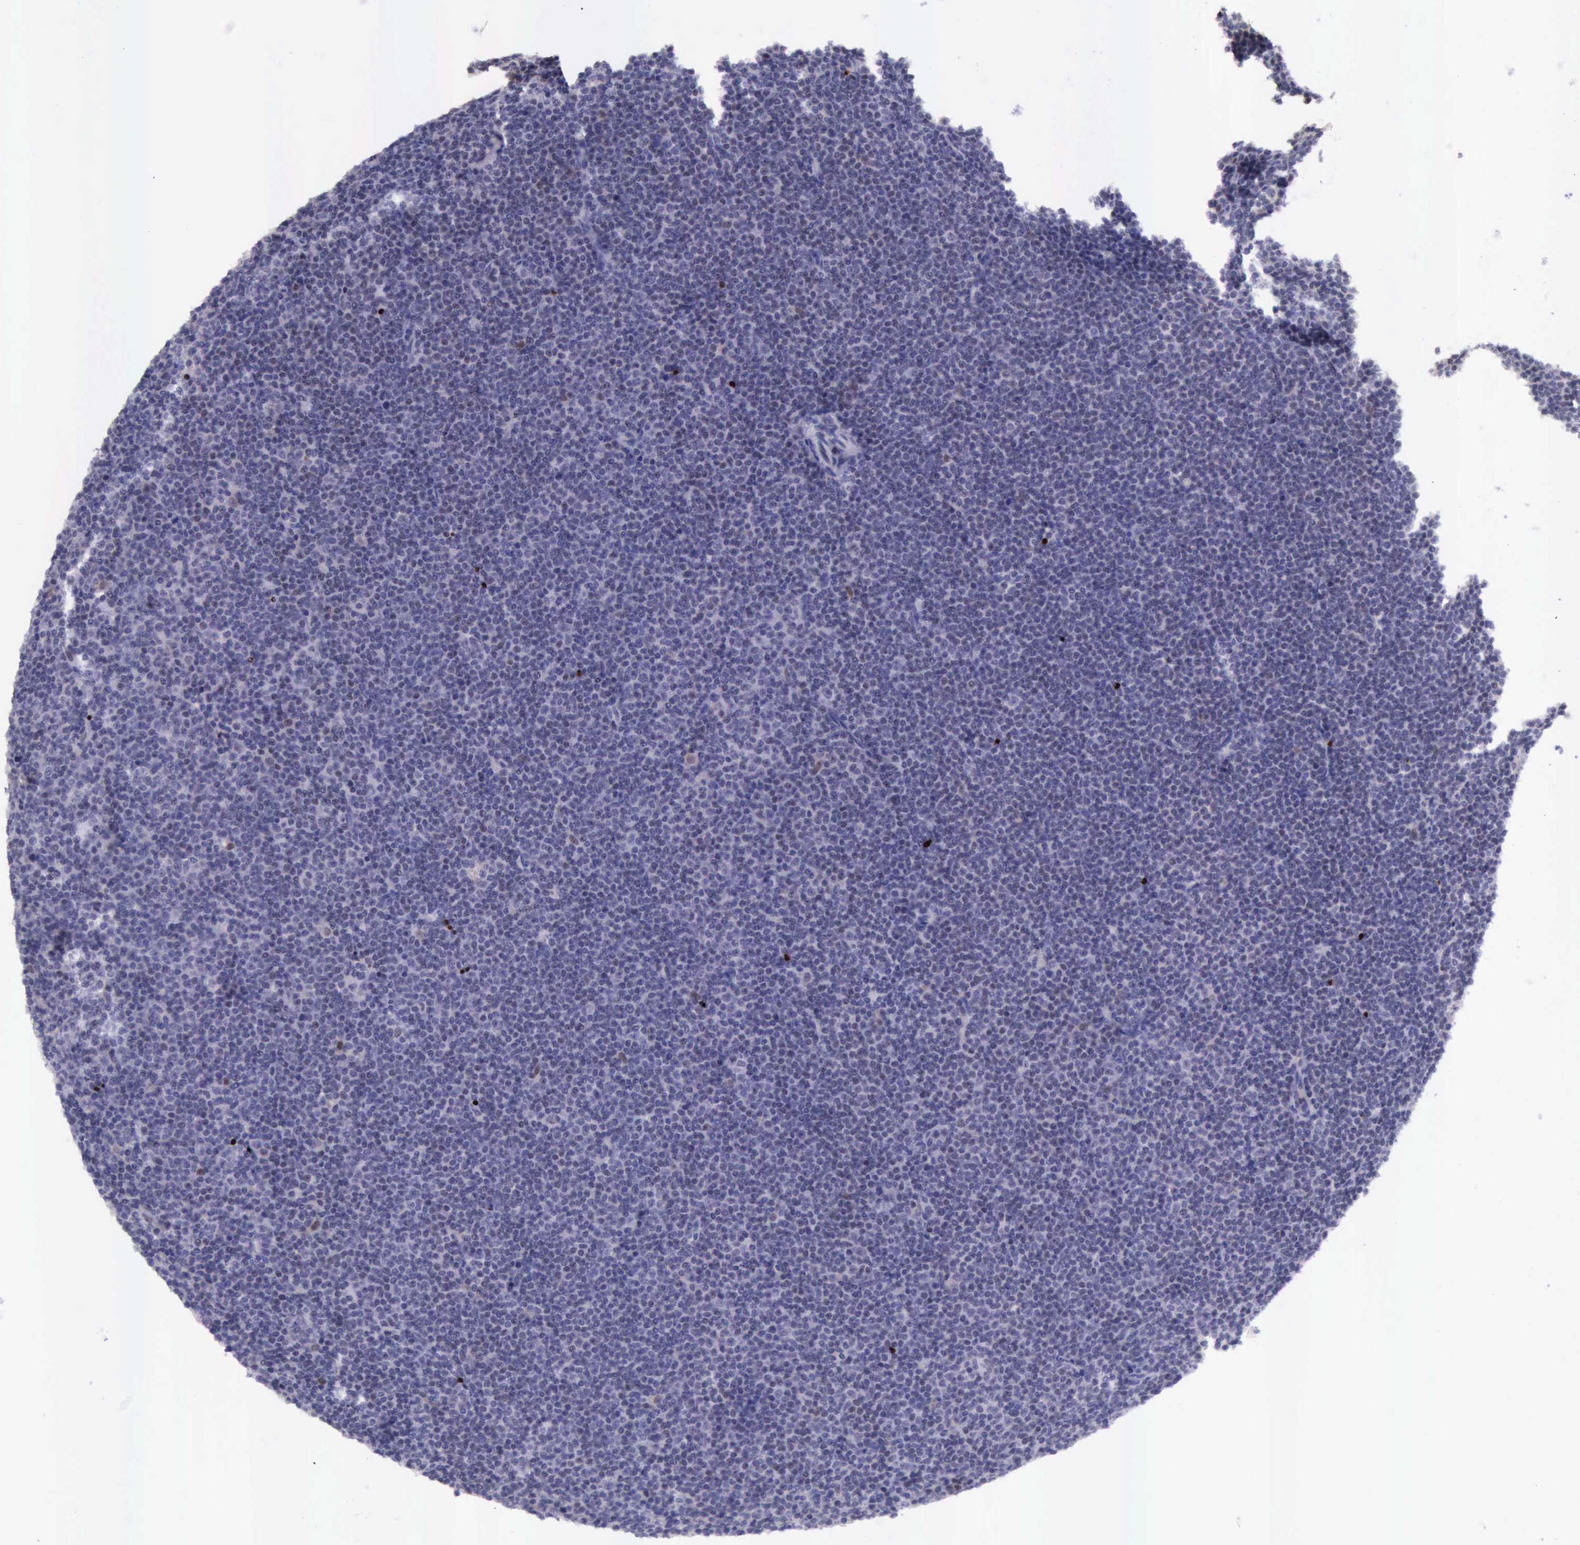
{"staining": {"intensity": "strong", "quantity": "<25%", "location": "nuclear"}, "tissue": "lymphoma", "cell_type": "Tumor cells", "image_type": "cancer", "snomed": [{"axis": "morphology", "description": "Malignant lymphoma, non-Hodgkin's type, Low grade"}, {"axis": "topography", "description": "Lymph node"}], "caption": "Low-grade malignant lymphoma, non-Hodgkin's type tissue shows strong nuclear expression in approximately <25% of tumor cells, visualized by immunohistochemistry.", "gene": "PARP1", "patient": {"sex": "female", "age": 69}}